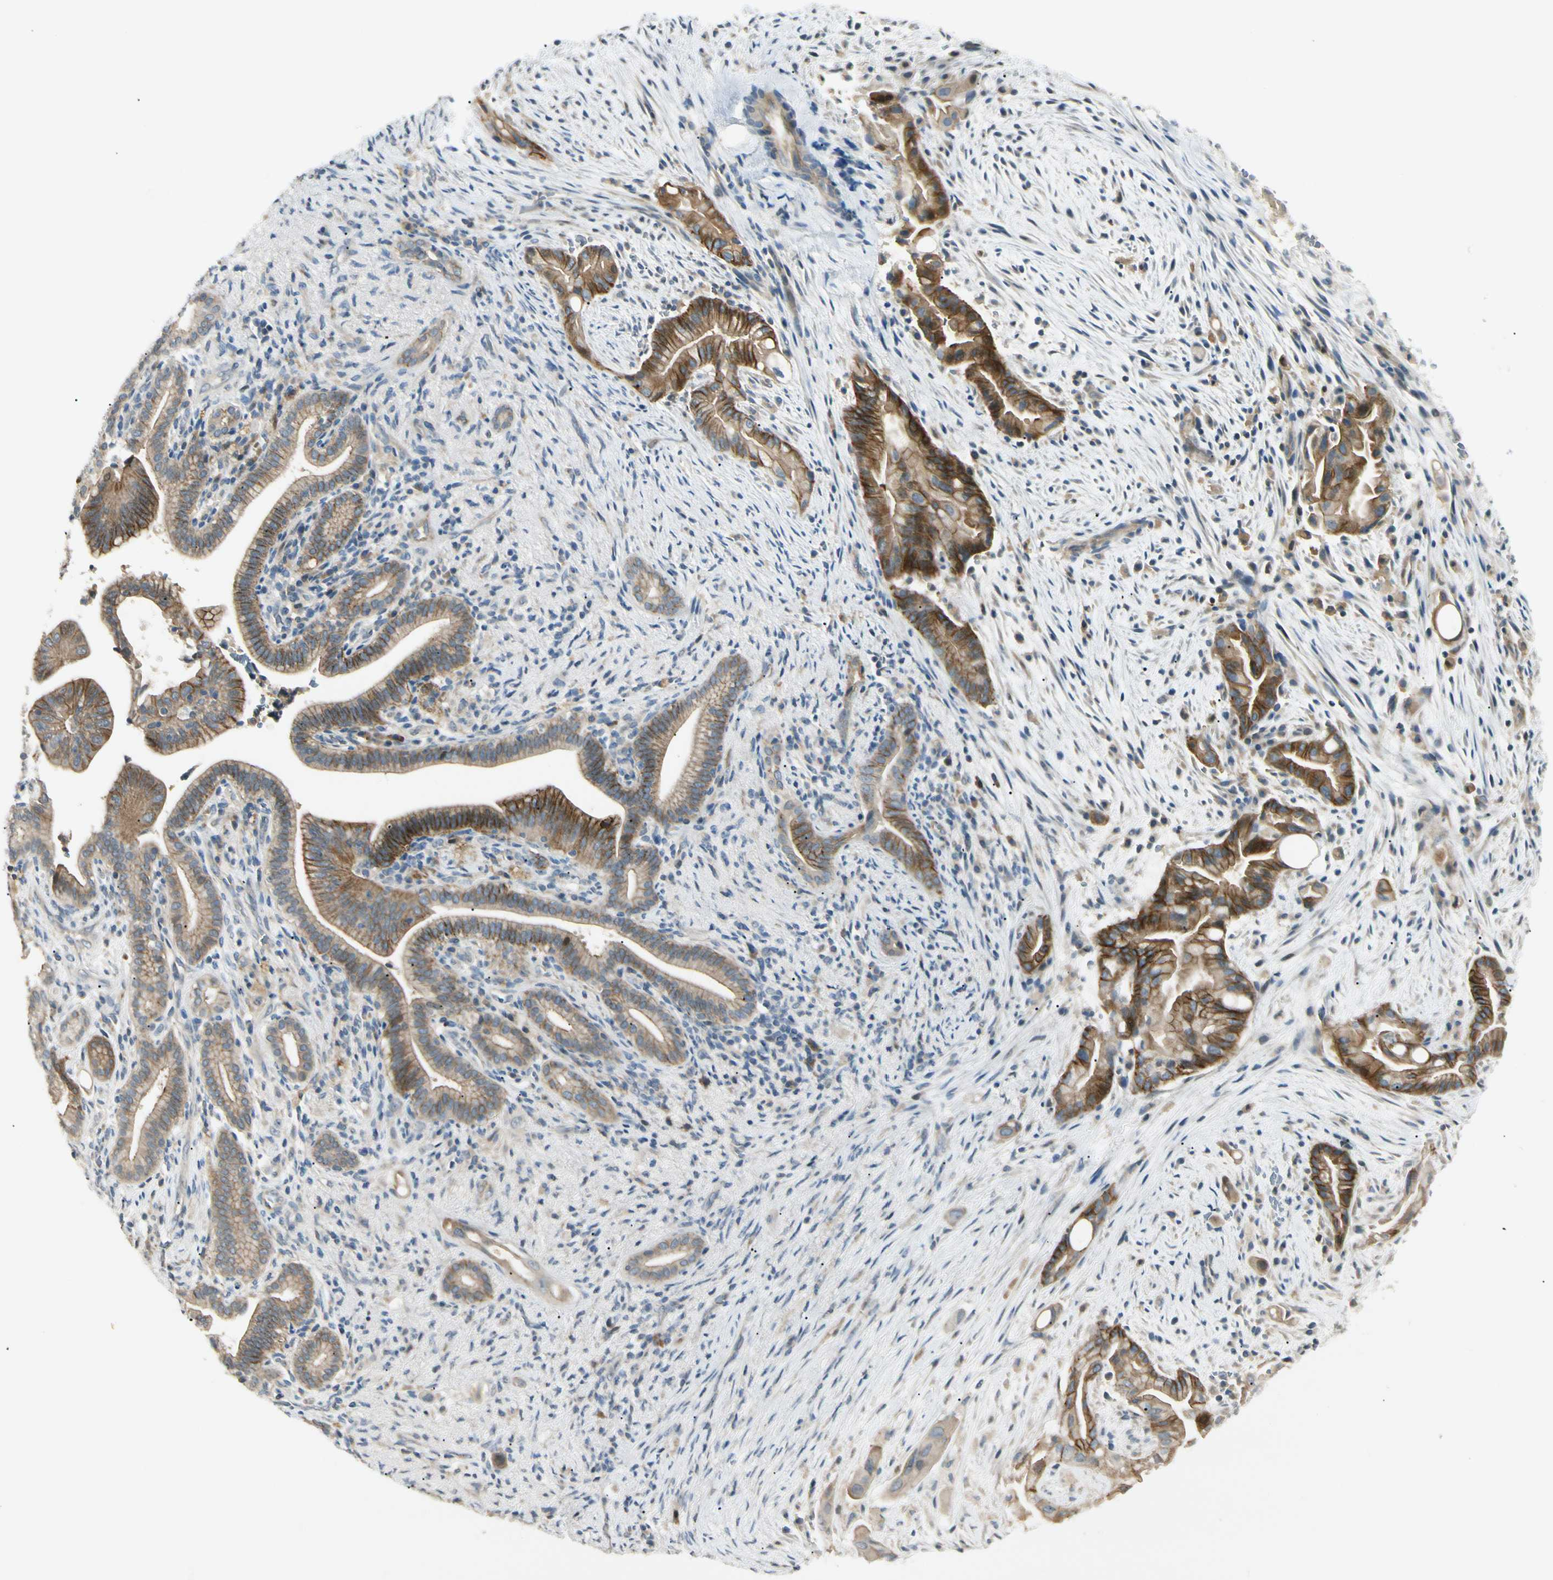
{"staining": {"intensity": "moderate", "quantity": ">75%", "location": "cytoplasmic/membranous"}, "tissue": "liver cancer", "cell_type": "Tumor cells", "image_type": "cancer", "snomed": [{"axis": "morphology", "description": "Cholangiocarcinoma"}, {"axis": "topography", "description": "Liver"}], "caption": "Protein staining reveals moderate cytoplasmic/membranous positivity in about >75% of tumor cells in cholangiocarcinoma (liver).", "gene": "P3H2", "patient": {"sex": "female", "age": 68}}